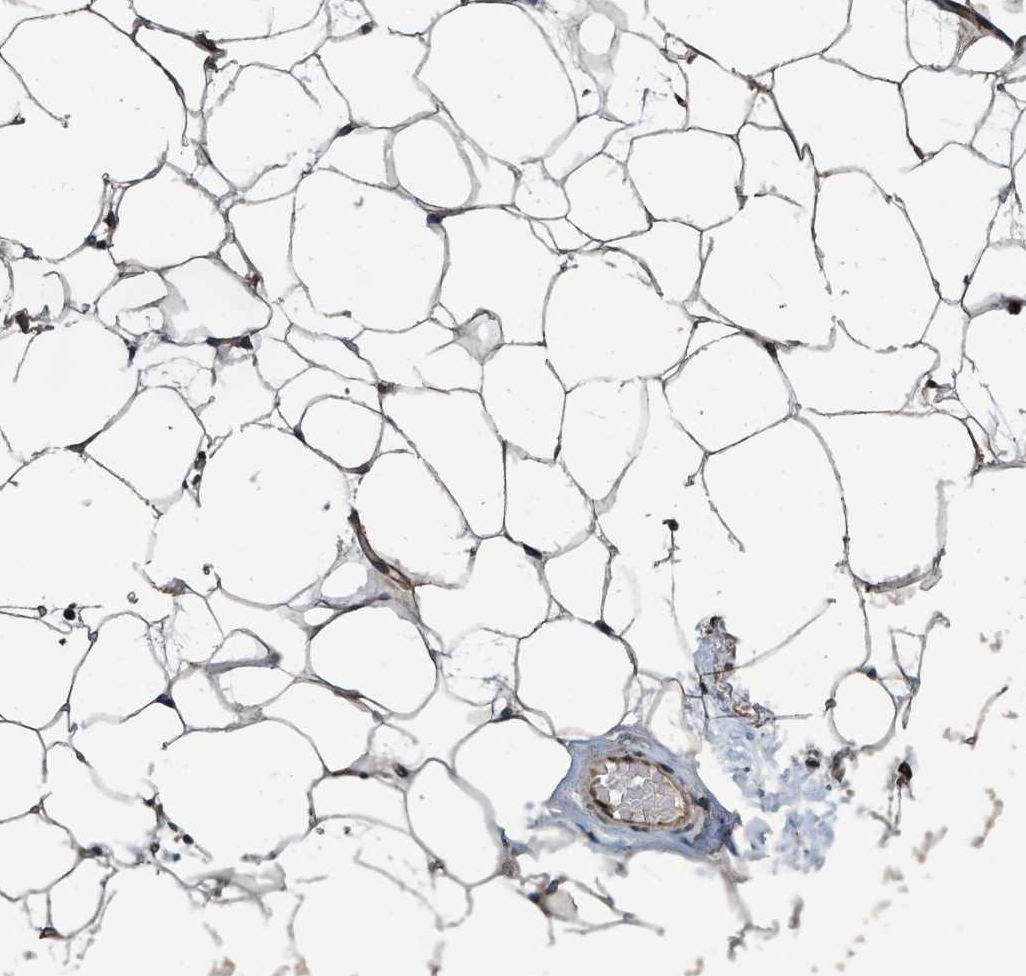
{"staining": {"intensity": "moderate", "quantity": ">75%", "location": "cytoplasmic/membranous"}, "tissue": "adipose tissue", "cell_type": "Adipocytes", "image_type": "normal", "snomed": [{"axis": "morphology", "description": "Normal tissue, NOS"}, {"axis": "topography", "description": "Breast"}, {"axis": "topography", "description": "Soft tissue"}], "caption": "Immunohistochemistry (IHC) histopathology image of benign human adipose tissue stained for a protein (brown), which reveals medium levels of moderate cytoplasmic/membranous positivity in approximately >75% of adipocytes.", "gene": "MACC1", "patient": {"sex": "female", "age": 75}}